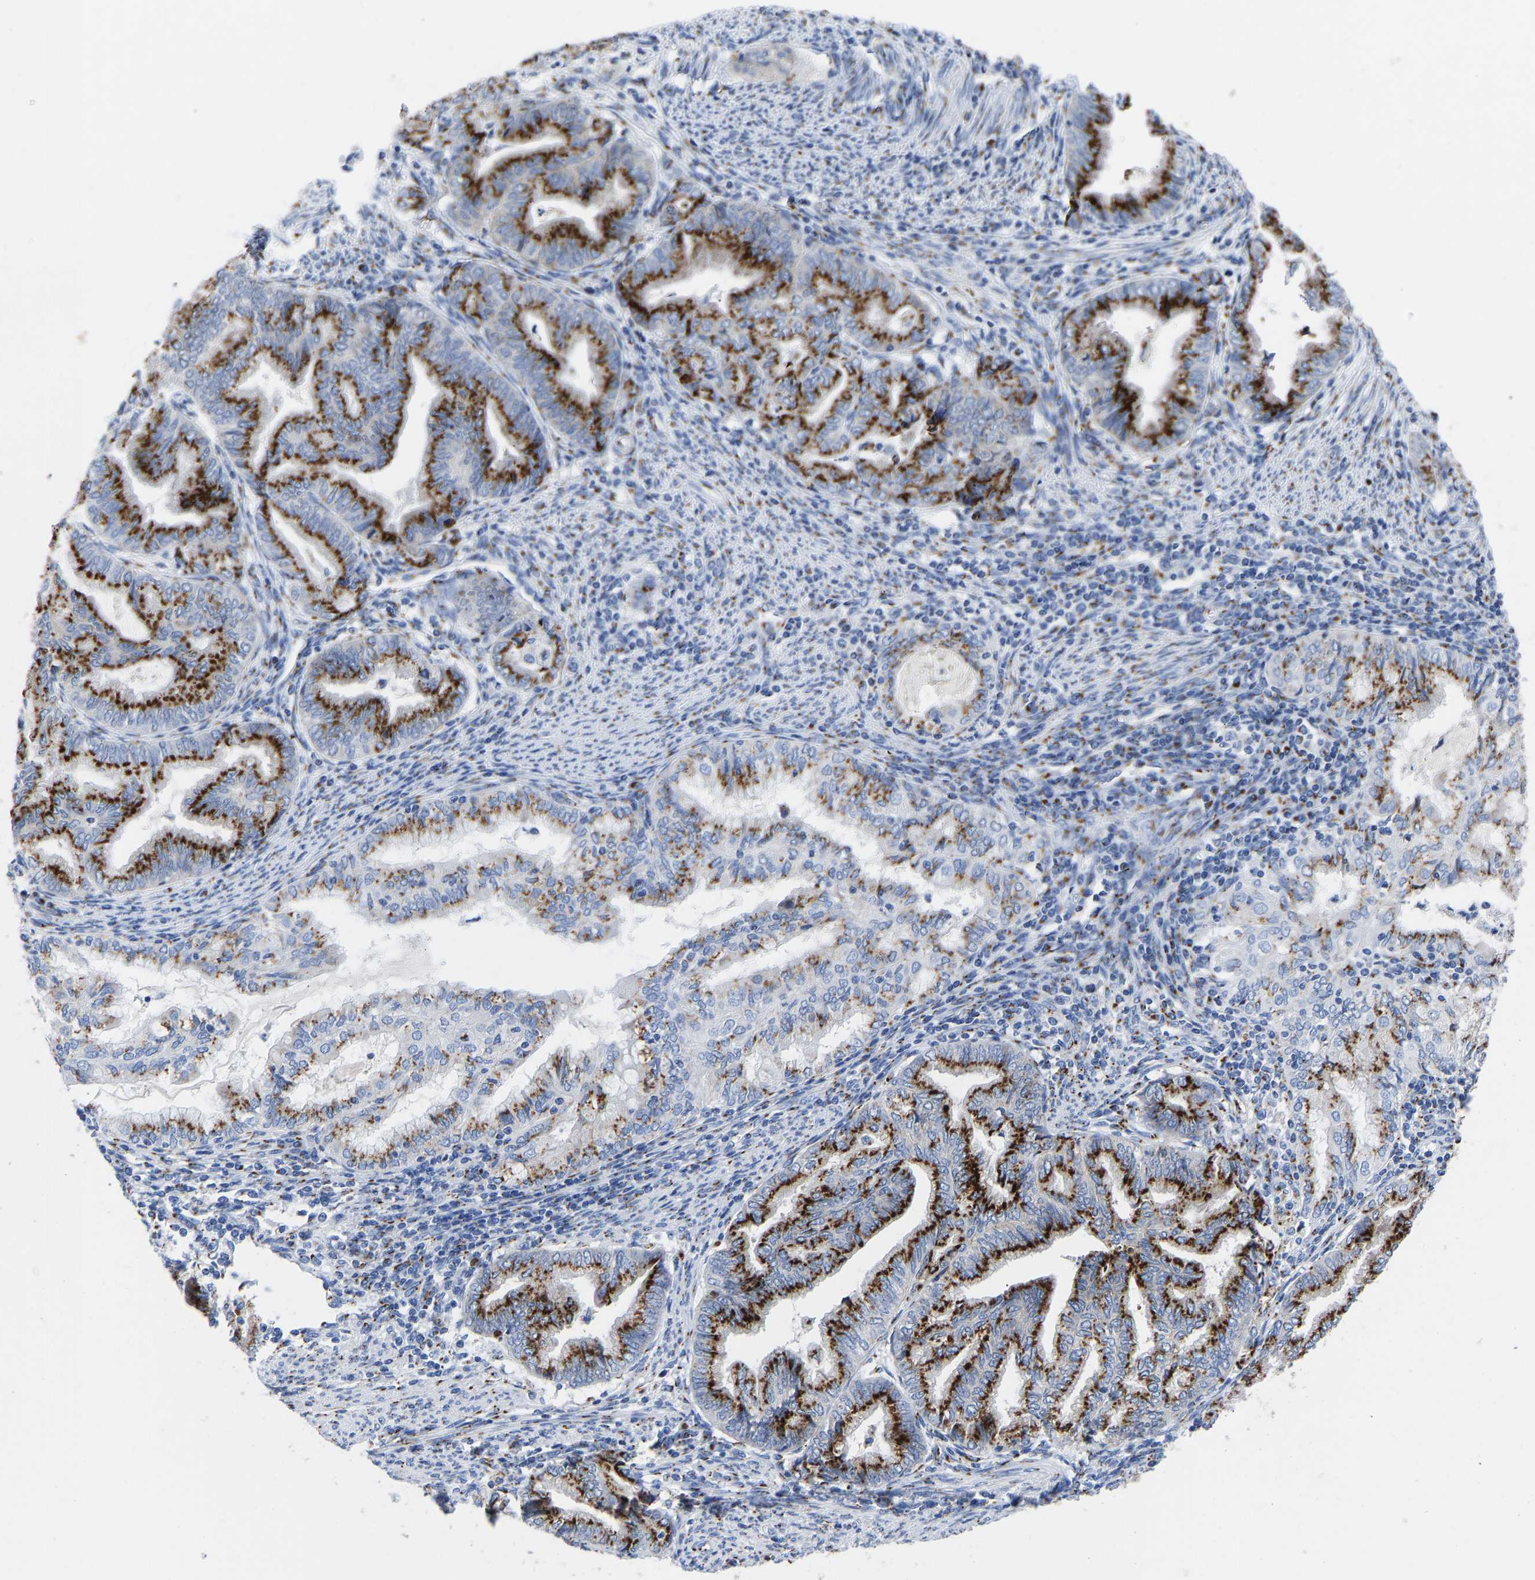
{"staining": {"intensity": "strong", "quantity": ">75%", "location": "cytoplasmic/membranous"}, "tissue": "endometrial cancer", "cell_type": "Tumor cells", "image_type": "cancer", "snomed": [{"axis": "morphology", "description": "Adenocarcinoma, NOS"}, {"axis": "topography", "description": "Endometrium"}], "caption": "Strong cytoplasmic/membranous expression for a protein is identified in about >75% of tumor cells of endometrial cancer using immunohistochemistry.", "gene": "TMEM87A", "patient": {"sex": "female", "age": 79}}